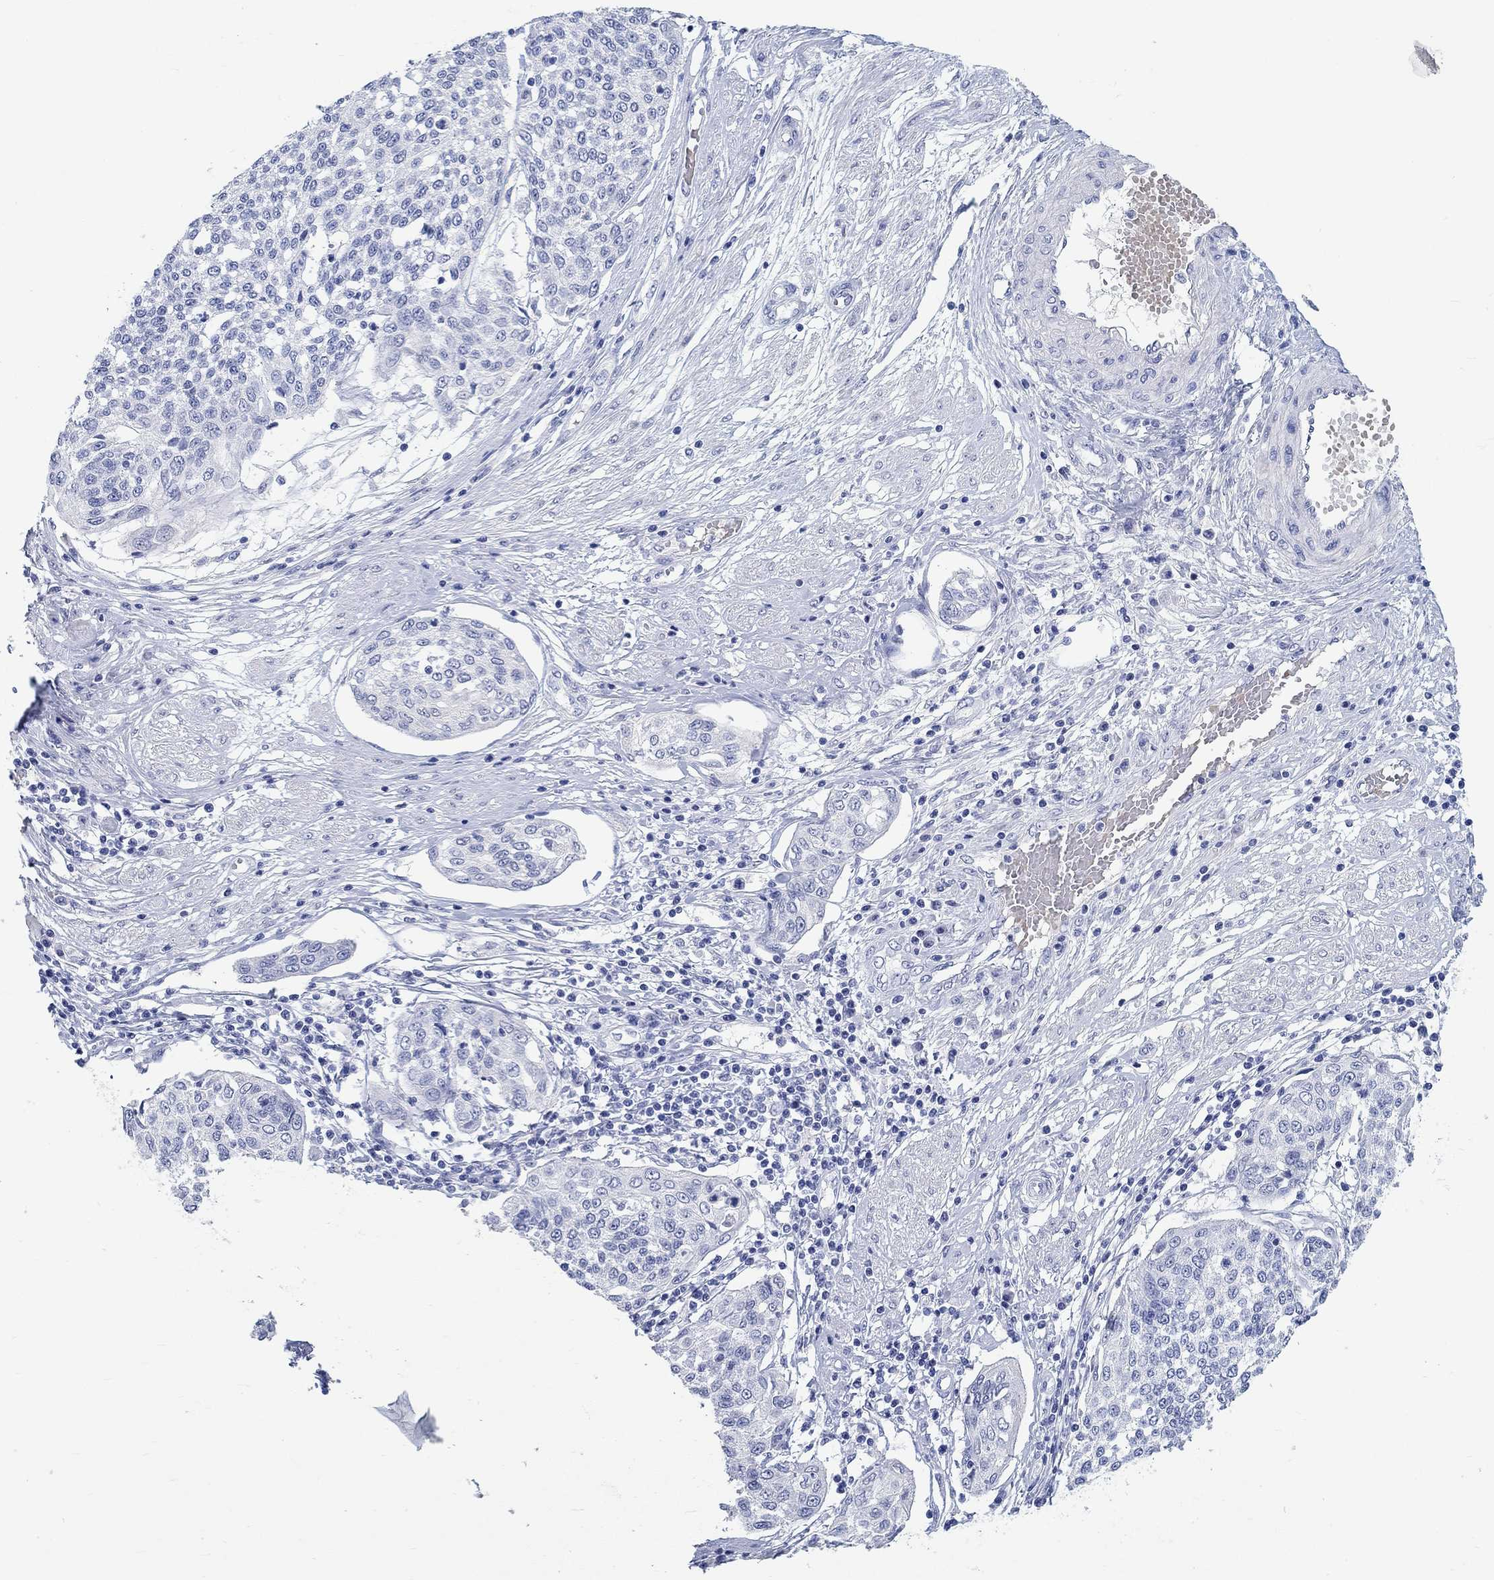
{"staining": {"intensity": "negative", "quantity": "none", "location": "none"}, "tissue": "cervical cancer", "cell_type": "Tumor cells", "image_type": "cancer", "snomed": [{"axis": "morphology", "description": "Squamous cell carcinoma, NOS"}, {"axis": "topography", "description": "Cervix"}], "caption": "DAB (3,3'-diaminobenzidine) immunohistochemical staining of squamous cell carcinoma (cervical) reveals no significant expression in tumor cells. Nuclei are stained in blue.", "gene": "GRIA3", "patient": {"sex": "female", "age": 34}}